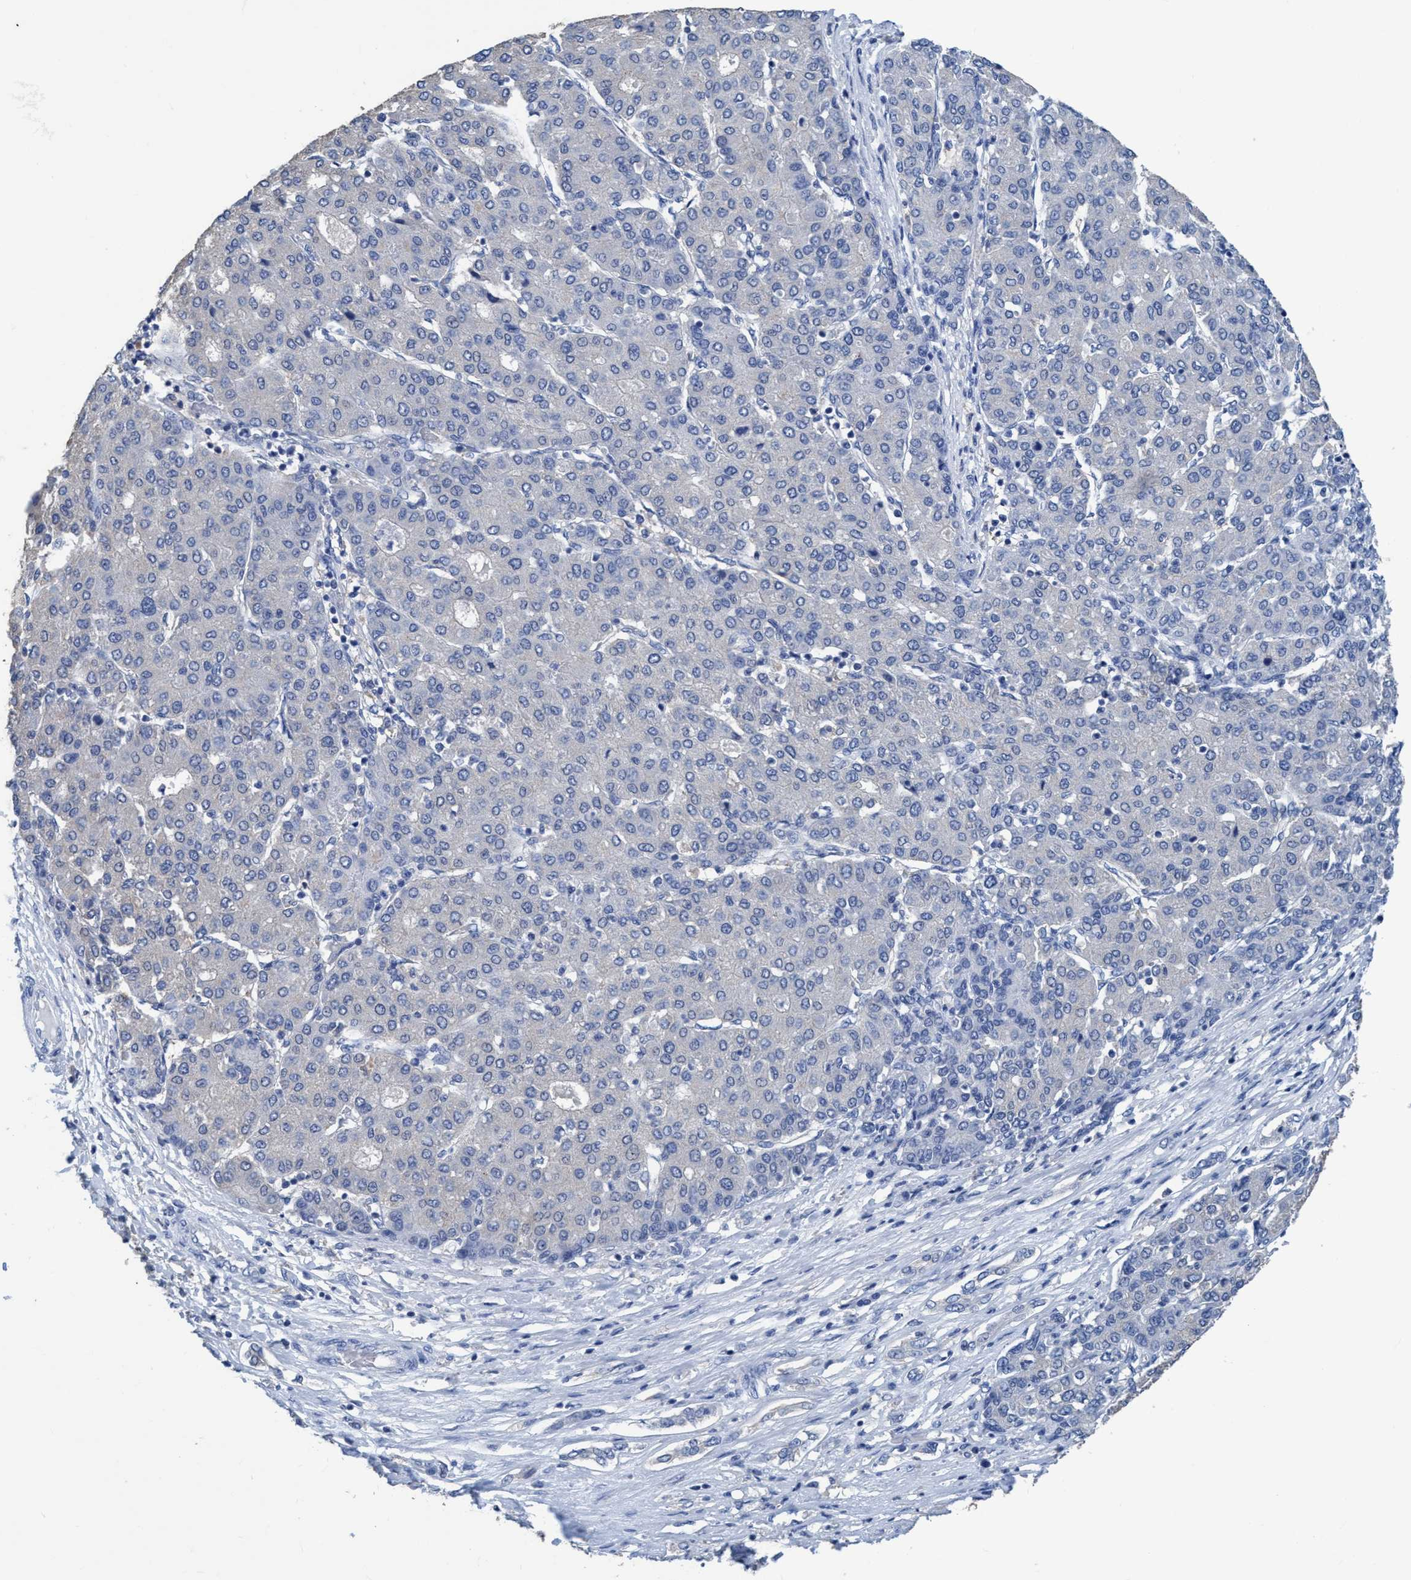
{"staining": {"intensity": "negative", "quantity": "none", "location": "none"}, "tissue": "liver cancer", "cell_type": "Tumor cells", "image_type": "cancer", "snomed": [{"axis": "morphology", "description": "Carcinoma, Hepatocellular, NOS"}, {"axis": "topography", "description": "Liver"}], "caption": "Tumor cells show no significant expression in liver hepatocellular carcinoma.", "gene": "DNAI1", "patient": {"sex": "male", "age": 65}}